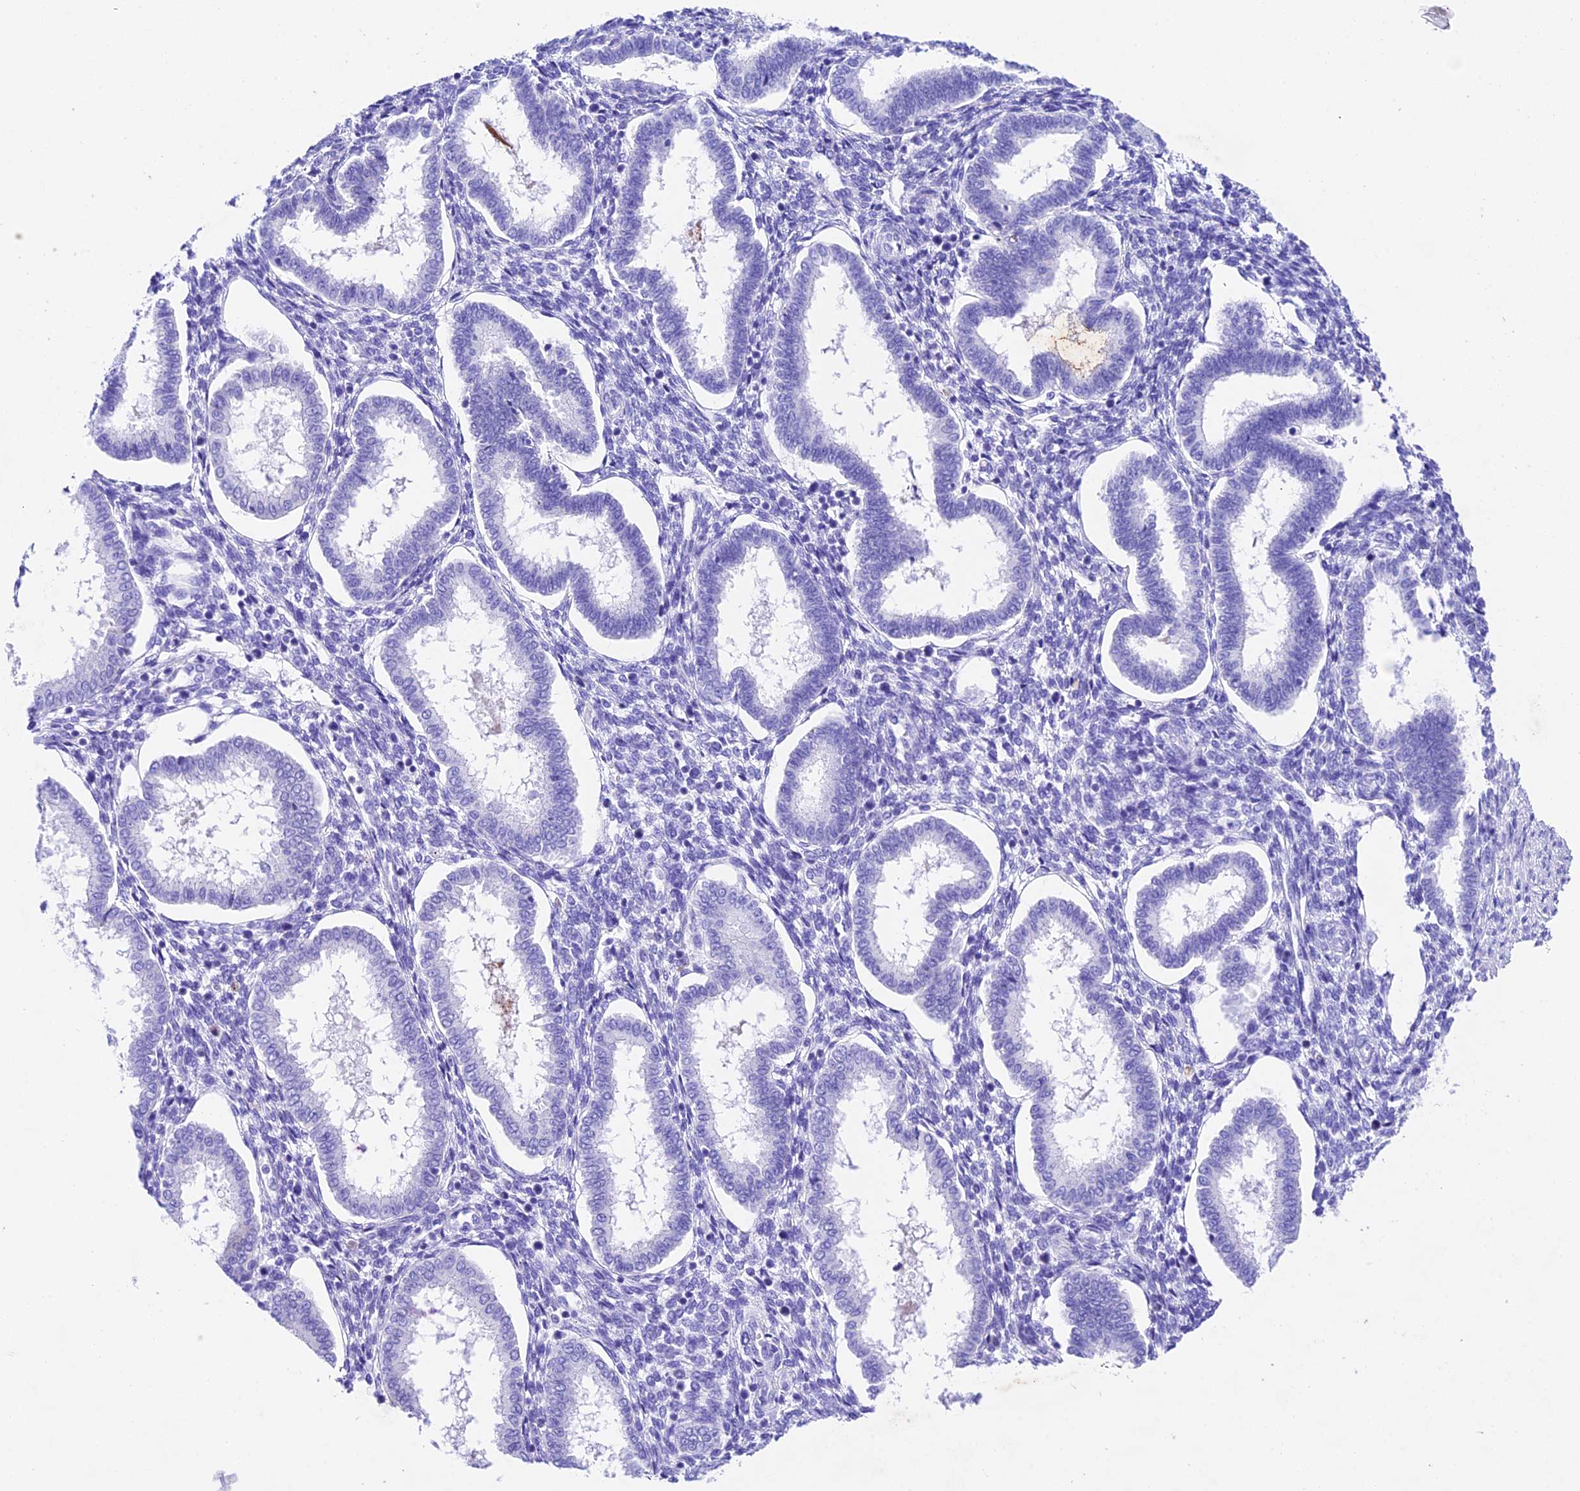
{"staining": {"intensity": "negative", "quantity": "none", "location": "none"}, "tissue": "endometrium", "cell_type": "Cells in endometrial stroma", "image_type": "normal", "snomed": [{"axis": "morphology", "description": "Normal tissue, NOS"}, {"axis": "topography", "description": "Endometrium"}], "caption": "An image of human endometrium is negative for staining in cells in endometrial stroma.", "gene": "PSG11", "patient": {"sex": "female", "age": 24}}